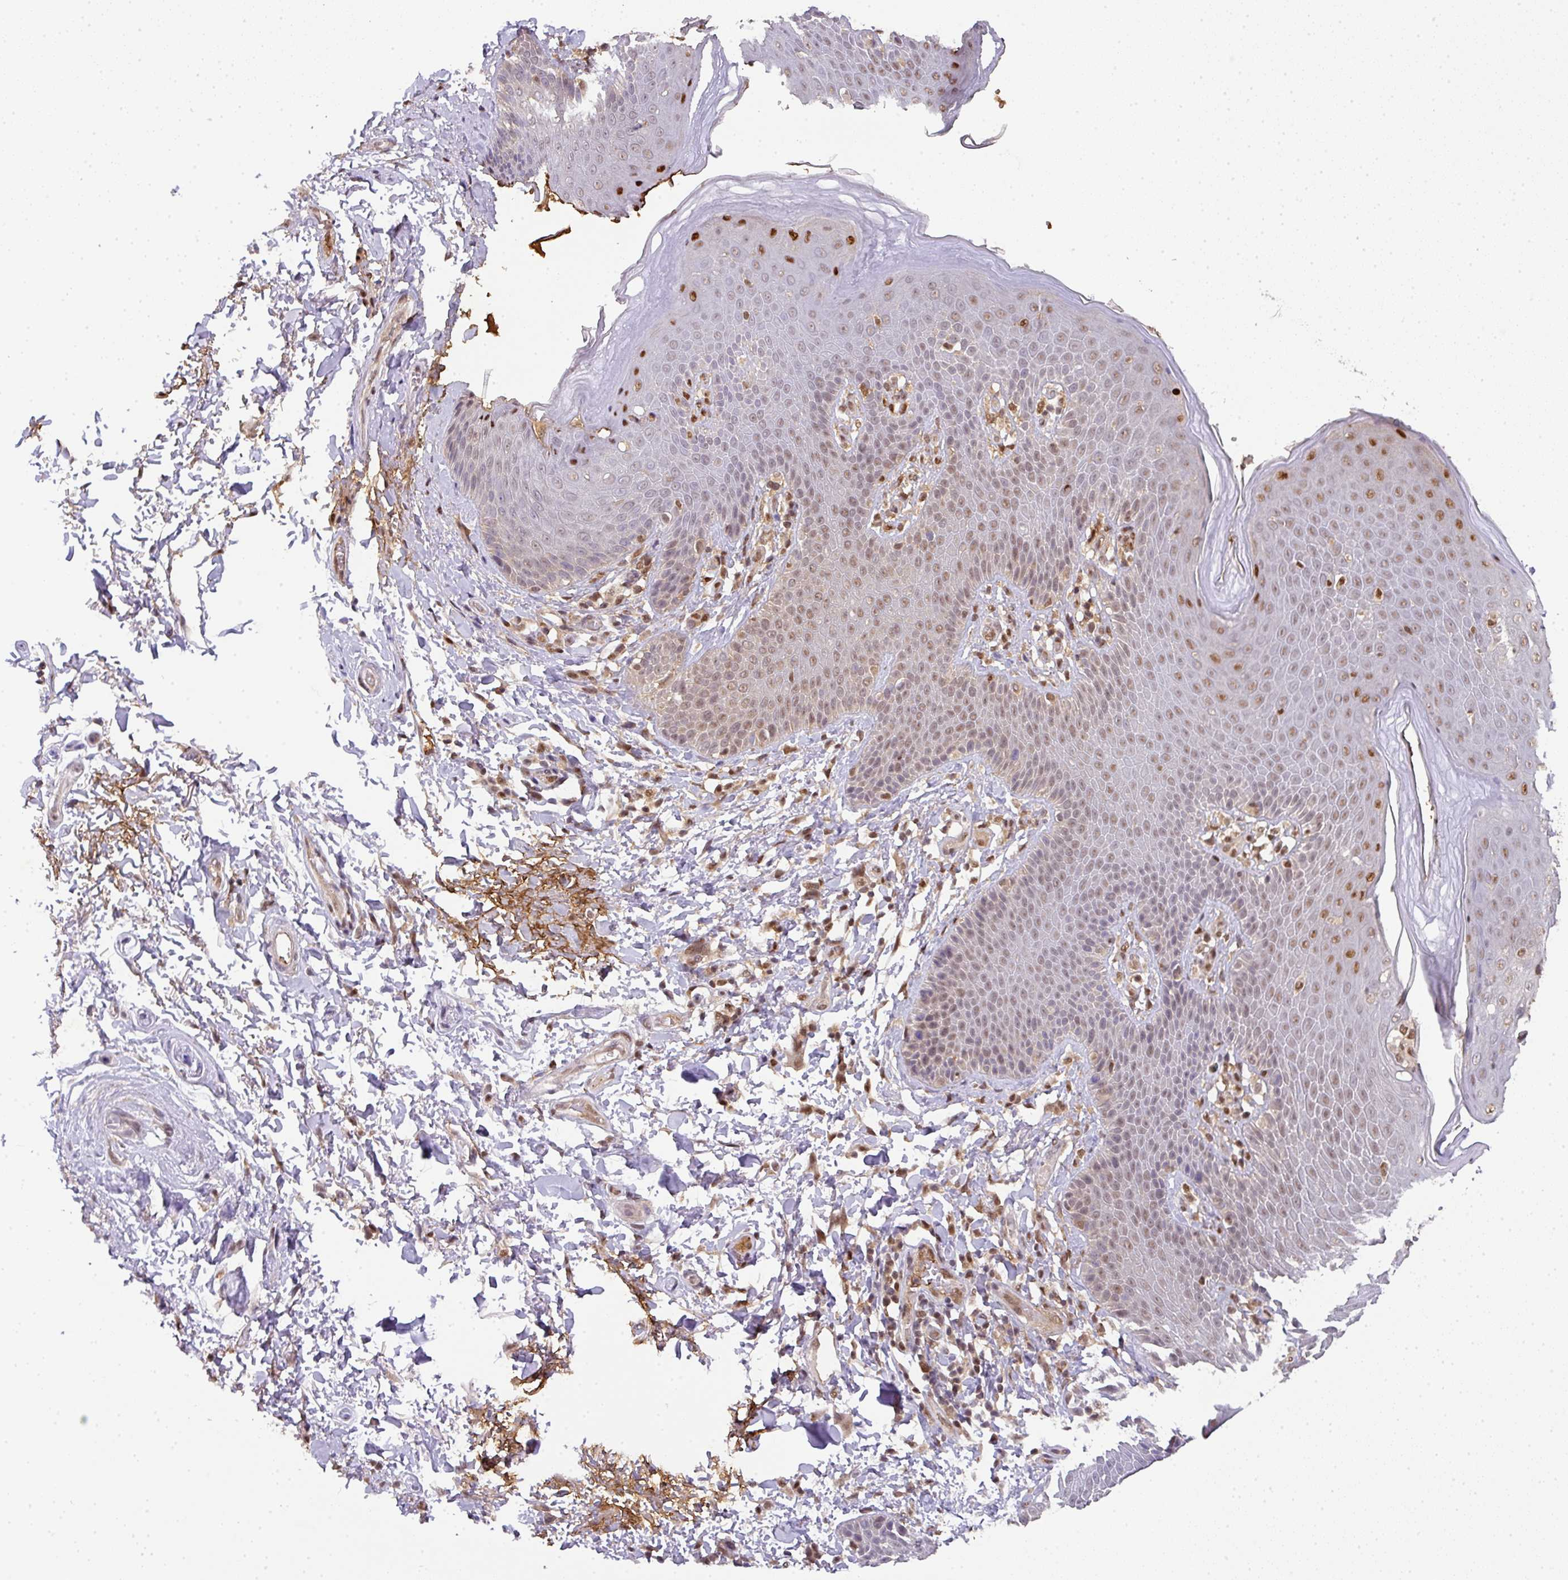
{"staining": {"intensity": "moderate", "quantity": "25%-75%", "location": "nuclear"}, "tissue": "skin", "cell_type": "Epidermal cells", "image_type": "normal", "snomed": [{"axis": "morphology", "description": "Normal tissue, NOS"}, {"axis": "topography", "description": "Peripheral nerve tissue"}], "caption": "This micrograph exhibits benign skin stained with immunohistochemistry to label a protein in brown. The nuclear of epidermal cells show moderate positivity for the protein. Nuclei are counter-stained blue.", "gene": "RANBP9", "patient": {"sex": "male", "age": 51}}